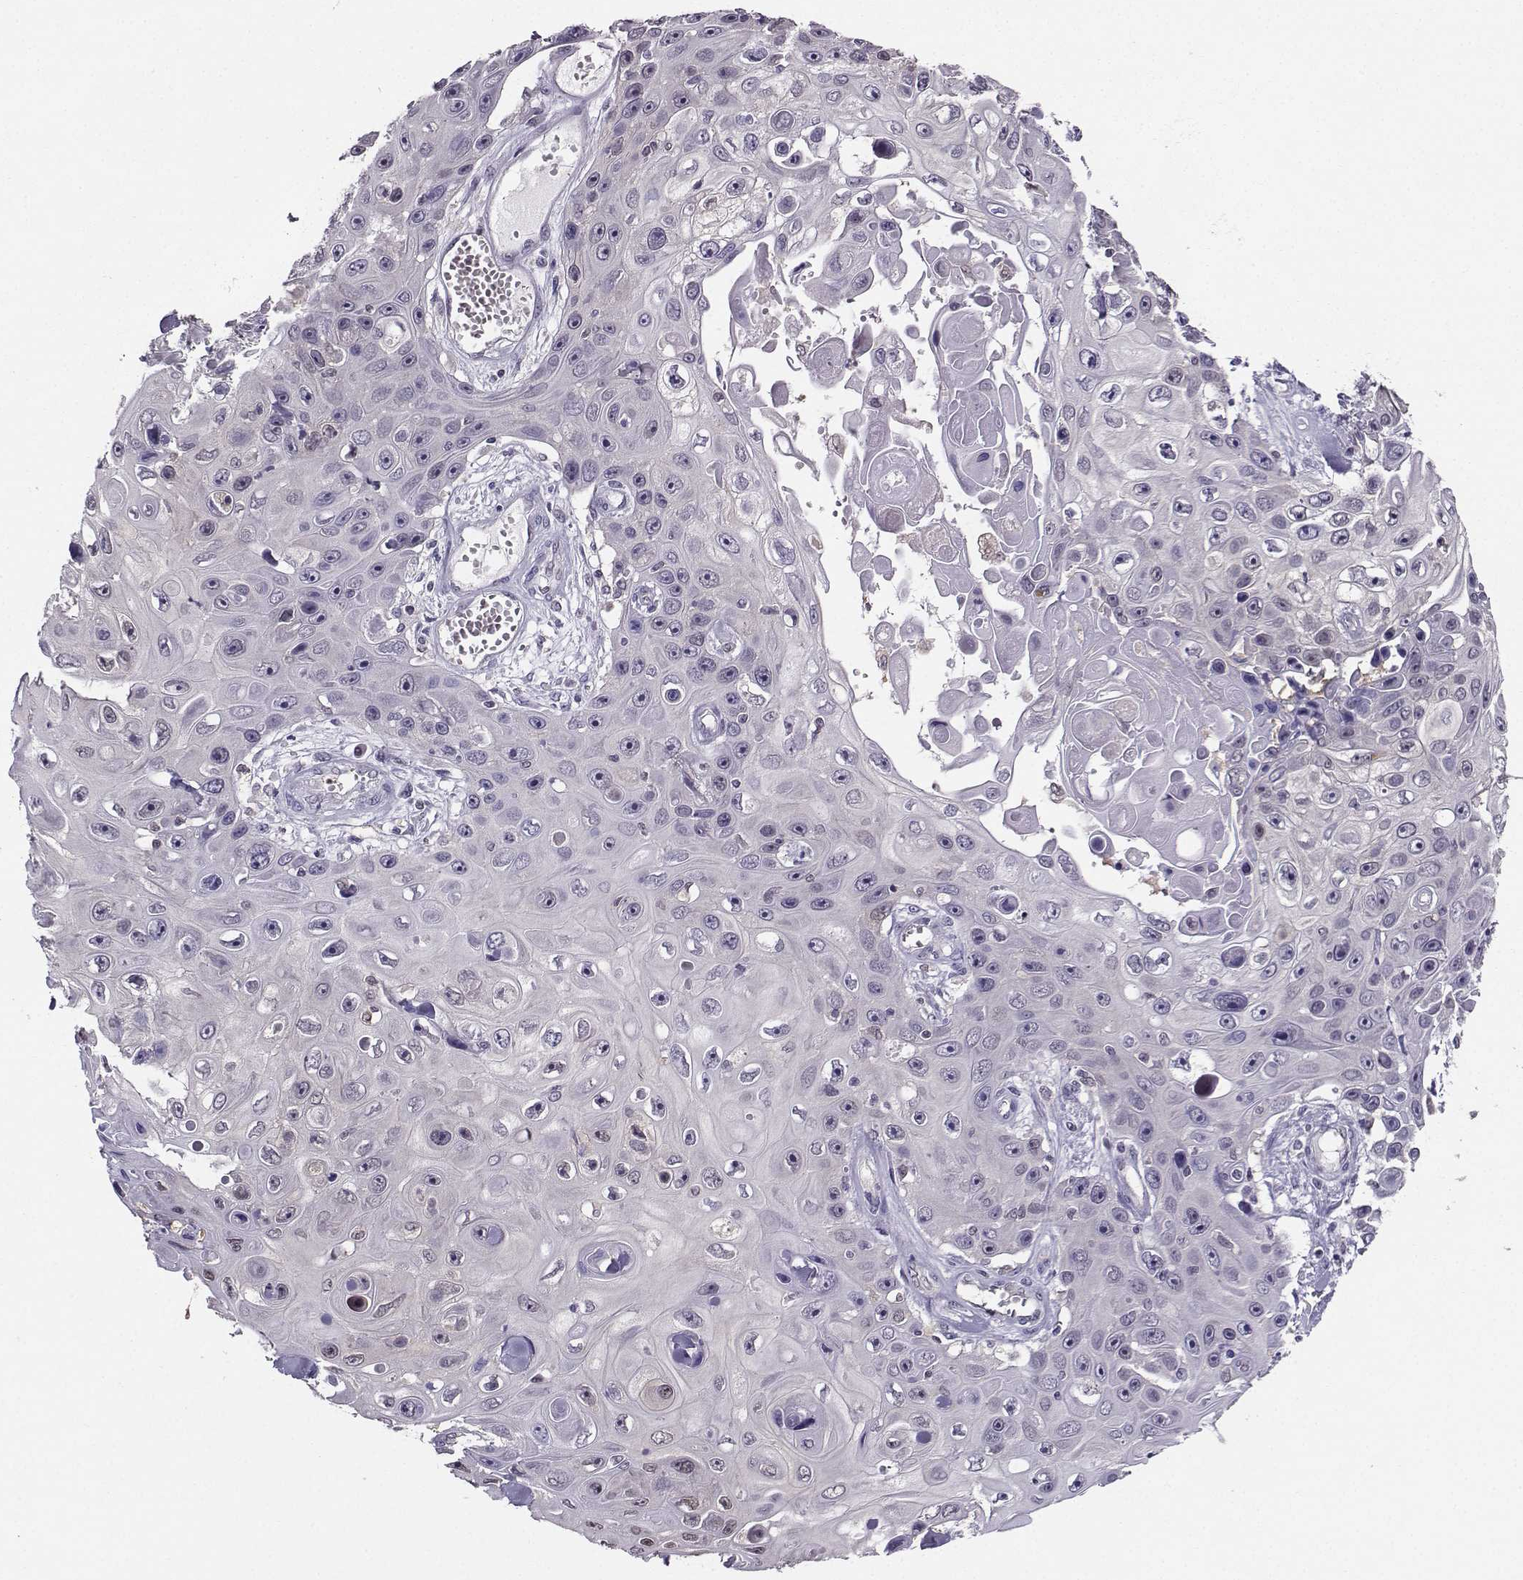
{"staining": {"intensity": "negative", "quantity": "none", "location": "none"}, "tissue": "skin cancer", "cell_type": "Tumor cells", "image_type": "cancer", "snomed": [{"axis": "morphology", "description": "Squamous cell carcinoma, NOS"}, {"axis": "topography", "description": "Skin"}], "caption": "Tumor cells show no significant expression in skin cancer (squamous cell carcinoma).", "gene": "PGK1", "patient": {"sex": "male", "age": 82}}